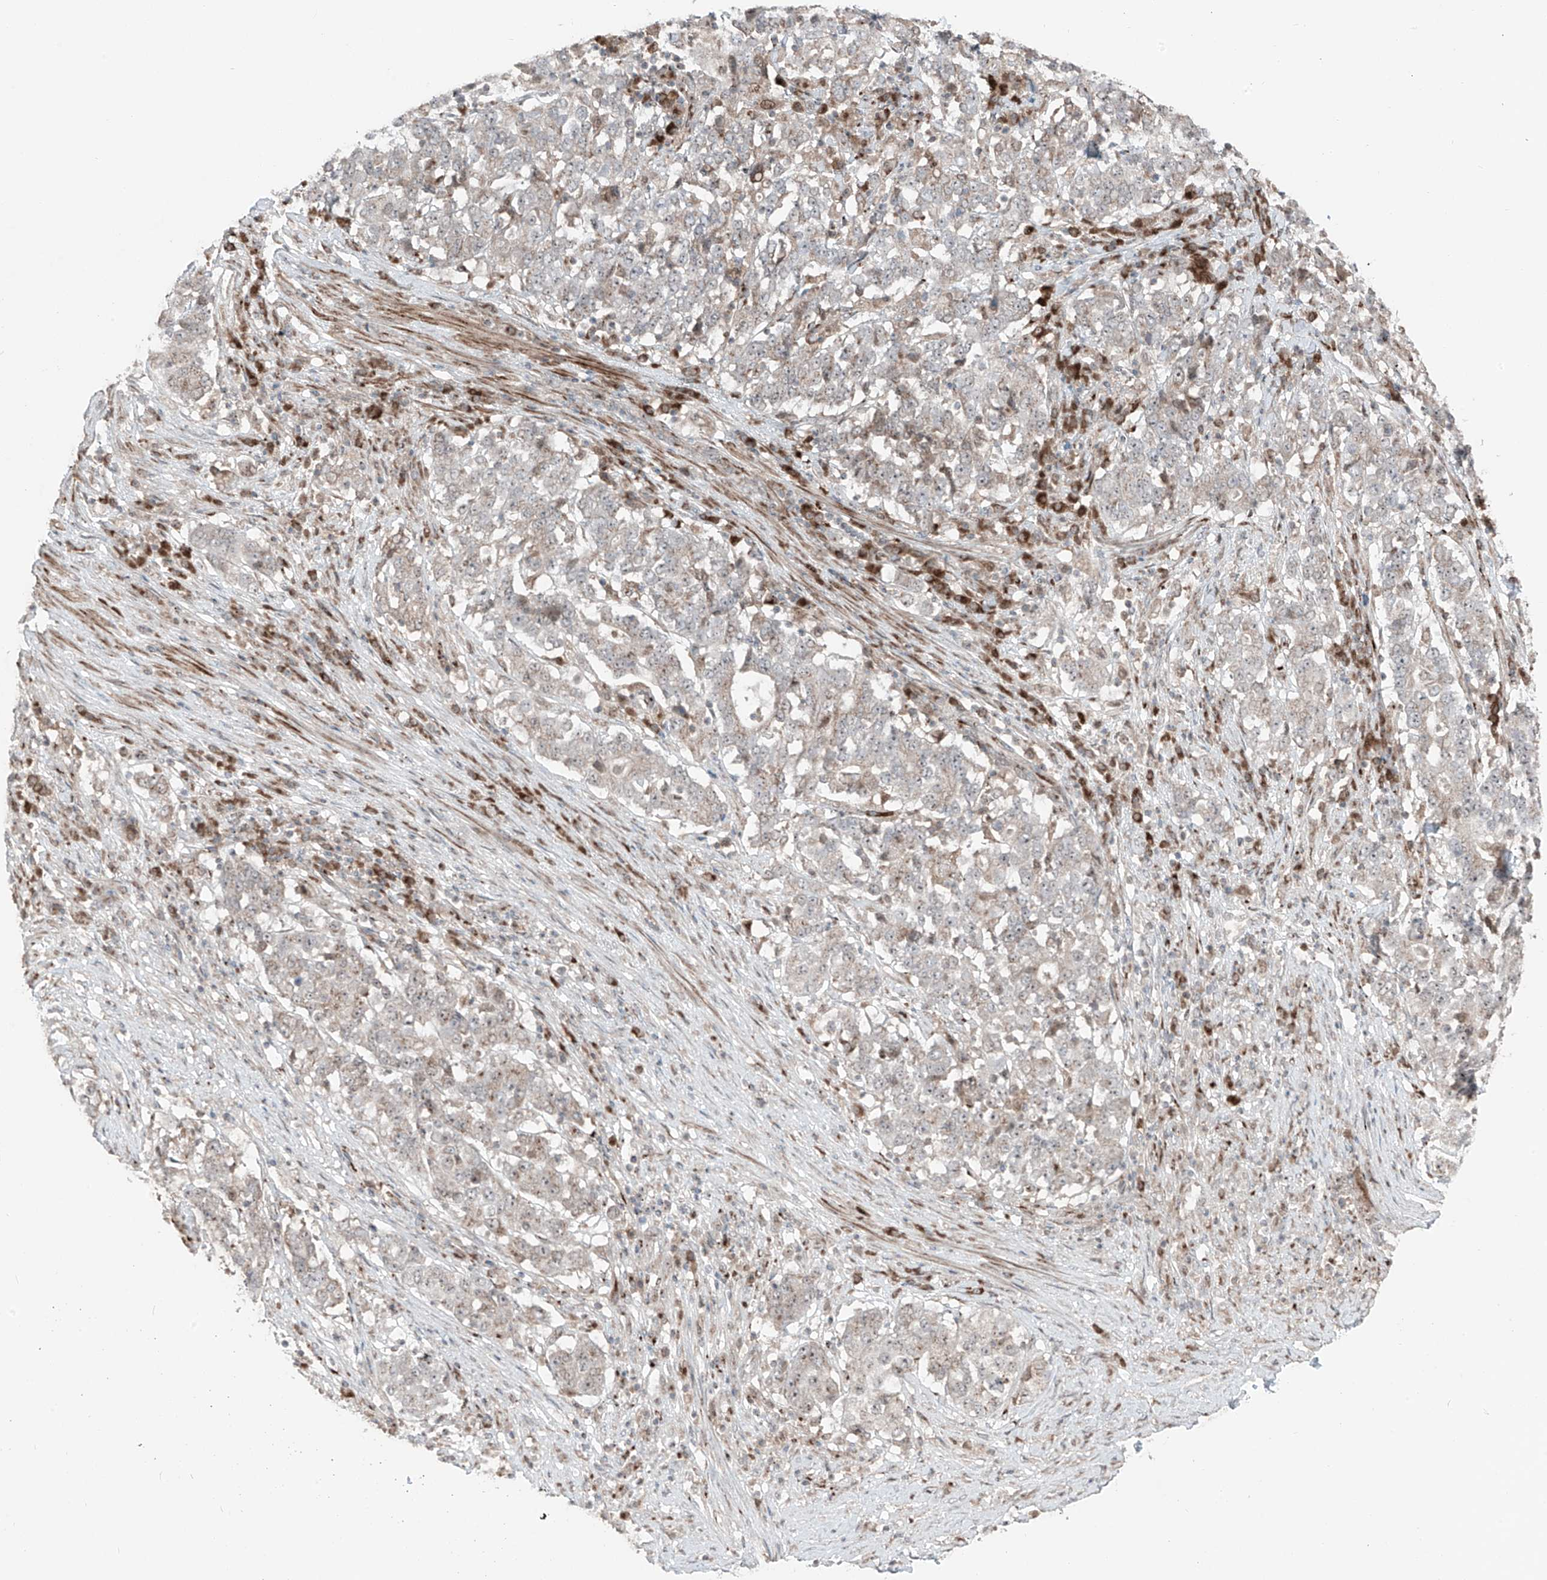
{"staining": {"intensity": "weak", "quantity": "<25%", "location": "cytoplasmic/membranous"}, "tissue": "stomach cancer", "cell_type": "Tumor cells", "image_type": "cancer", "snomed": [{"axis": "morphology", "description": "Adenocarcinoma, NOS"}, {"axis": "topography", "description": "Stomach"}], "caption": "This is an immunohistochemistry (IHC) micrograph of human stomach cancer. There is no expression in tumor cells.", "gene": "ERLEC1", "patient": {"sex": "male", "age": 59}}